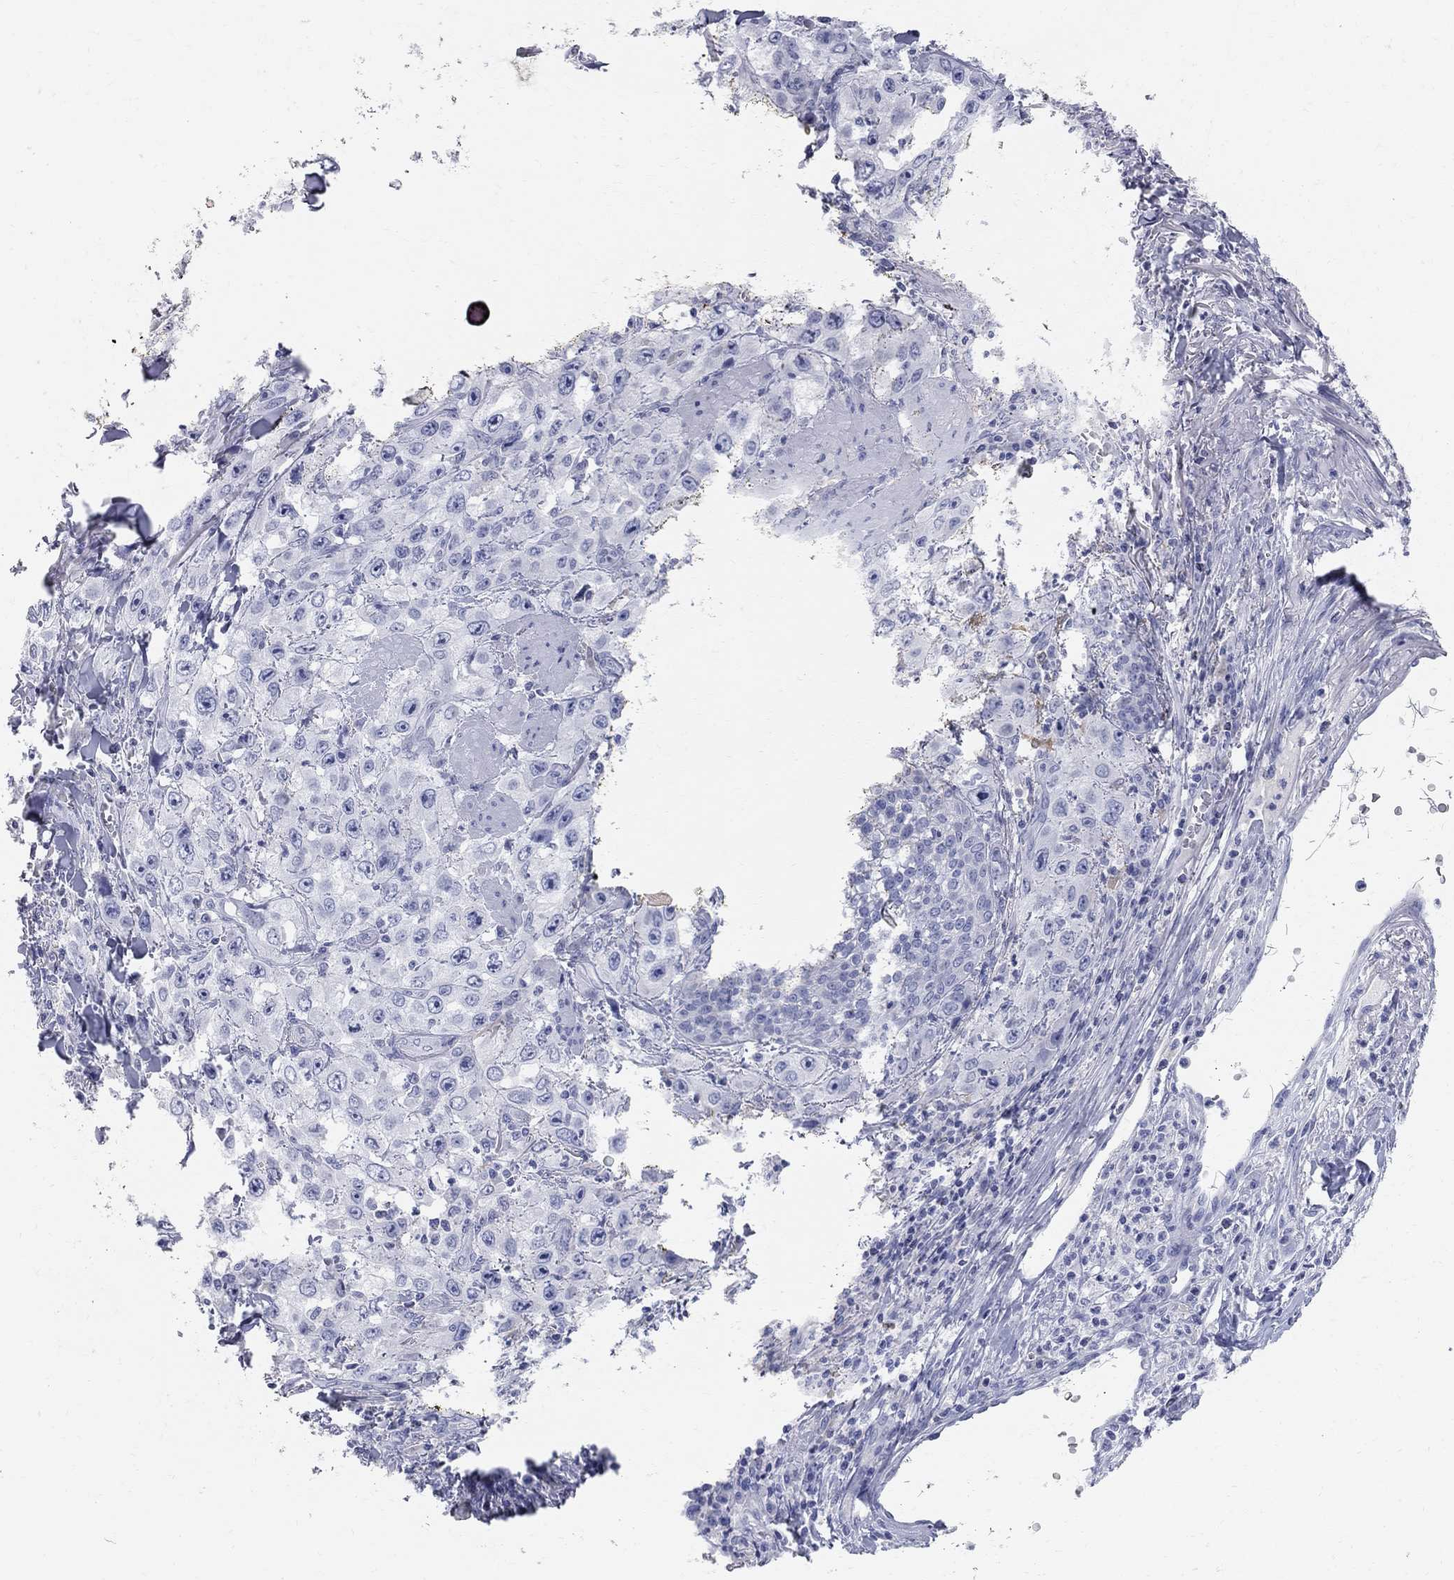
{"staining": {"intensity": "negative", "quantity": "none", "location": "none"}, "tissue": "skin cancer", "cell_type": "Tumor cells", "image_type": "cancer", "snomed": [{"axis": "morphology", "description": "Squamous cell carcinoma, NOS"}, {"axis": "topography", "description": "Skin"}], "caption": "A high-resolution micrograph shows immunohistochemistry (IHC) staining of skin squamous cell carcinoma, which demonstrates no significant staining in tumor cells.", "gene": "AOX1", "patient": {"sex": "male", "age": 82}}